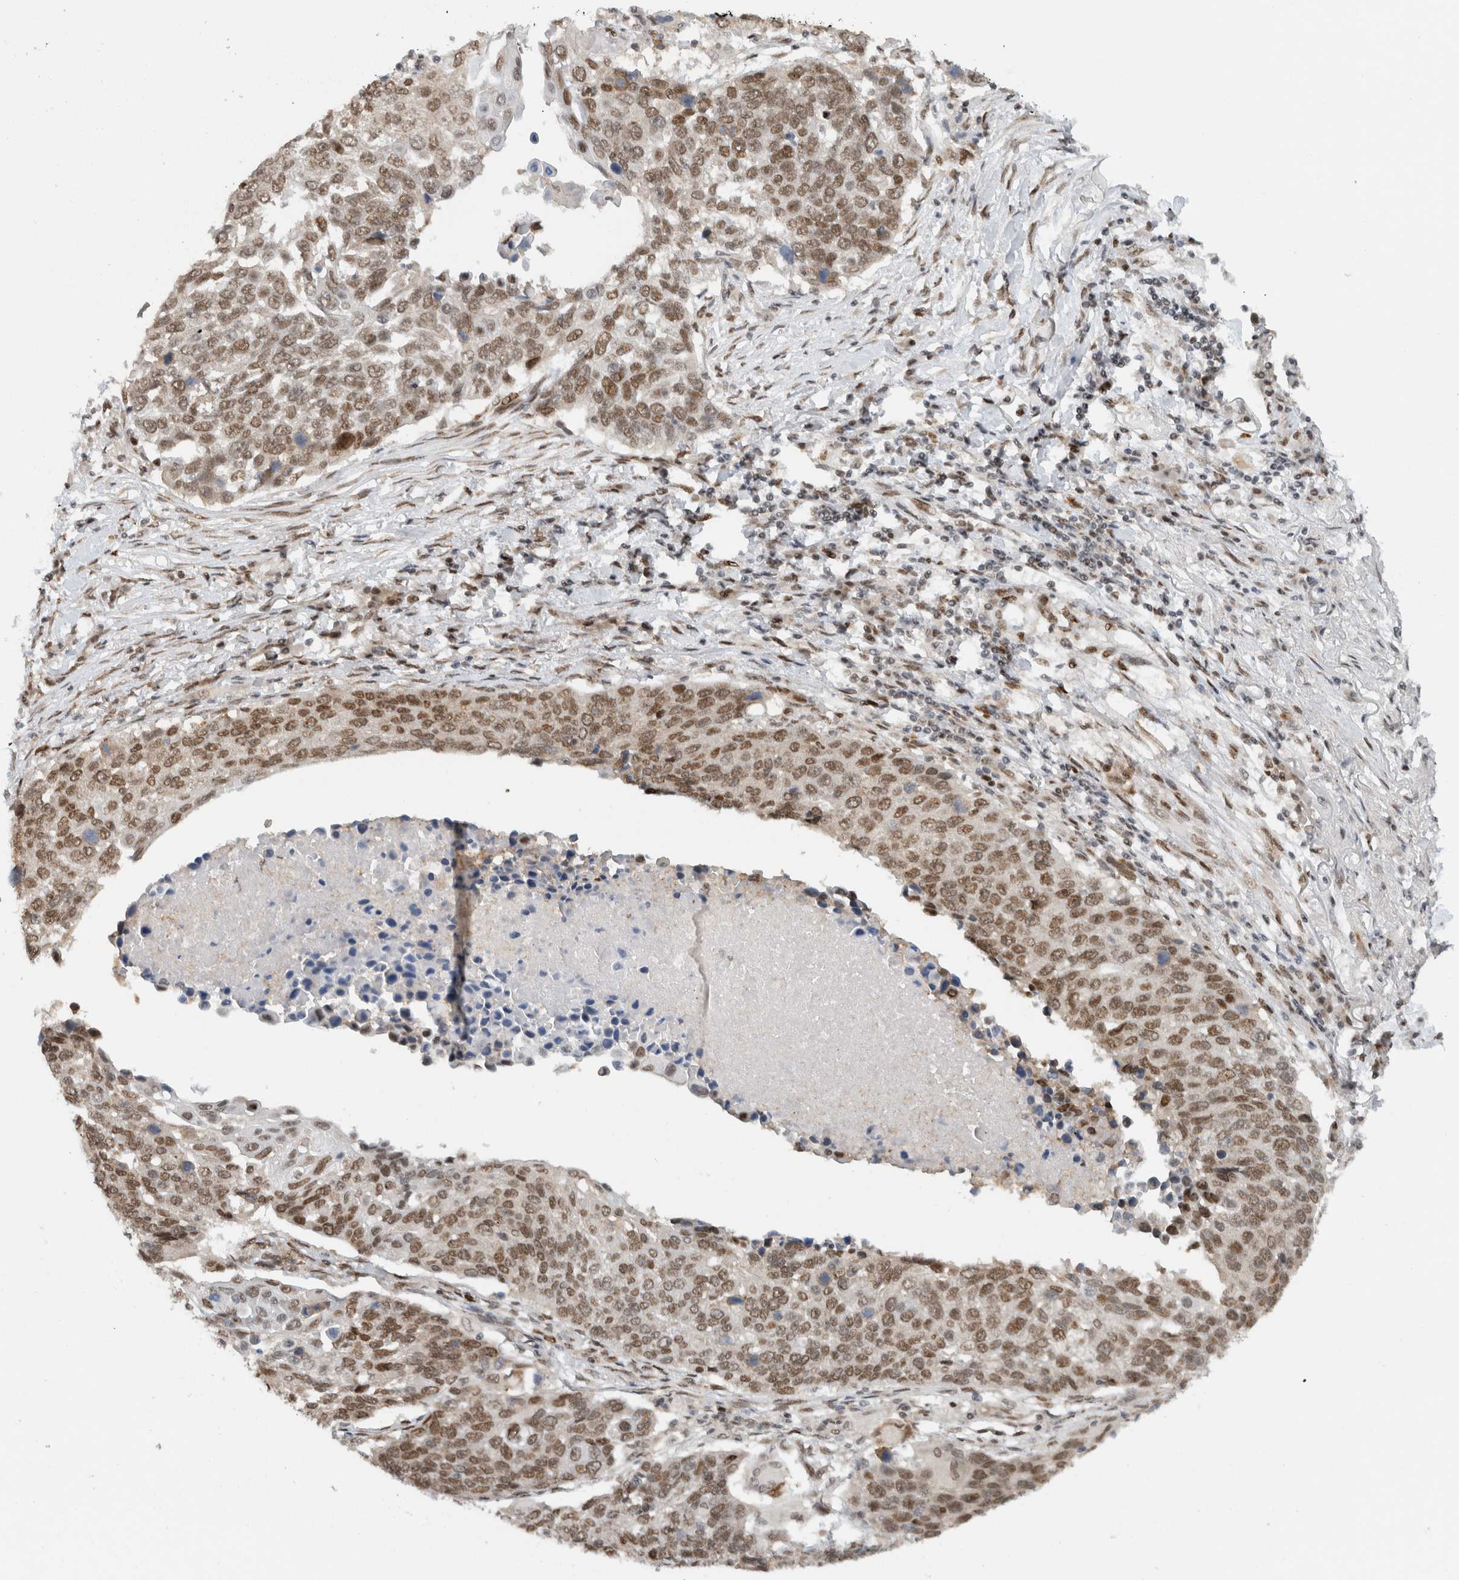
{"staining": {"intensity": "moderate", "quantity": ">75%", "location": "nuclear"}, "tissue": "lung cancer", "cell_type": "Tumor cells", "image_type": "cancer", "snomed": [{"axis": "morphology", "description": "Squamous cell carcinoma, NOS"}, {"axis": "topography", "description": "Lung"}], "caption": "Tumor cells demonstrate medium levels of moderate nuclear expression in about >75% of cells in squamous cell carcinoma (lung).", "gene": "HNRNPR", "patient": {"sex": "male", "age": 66}}